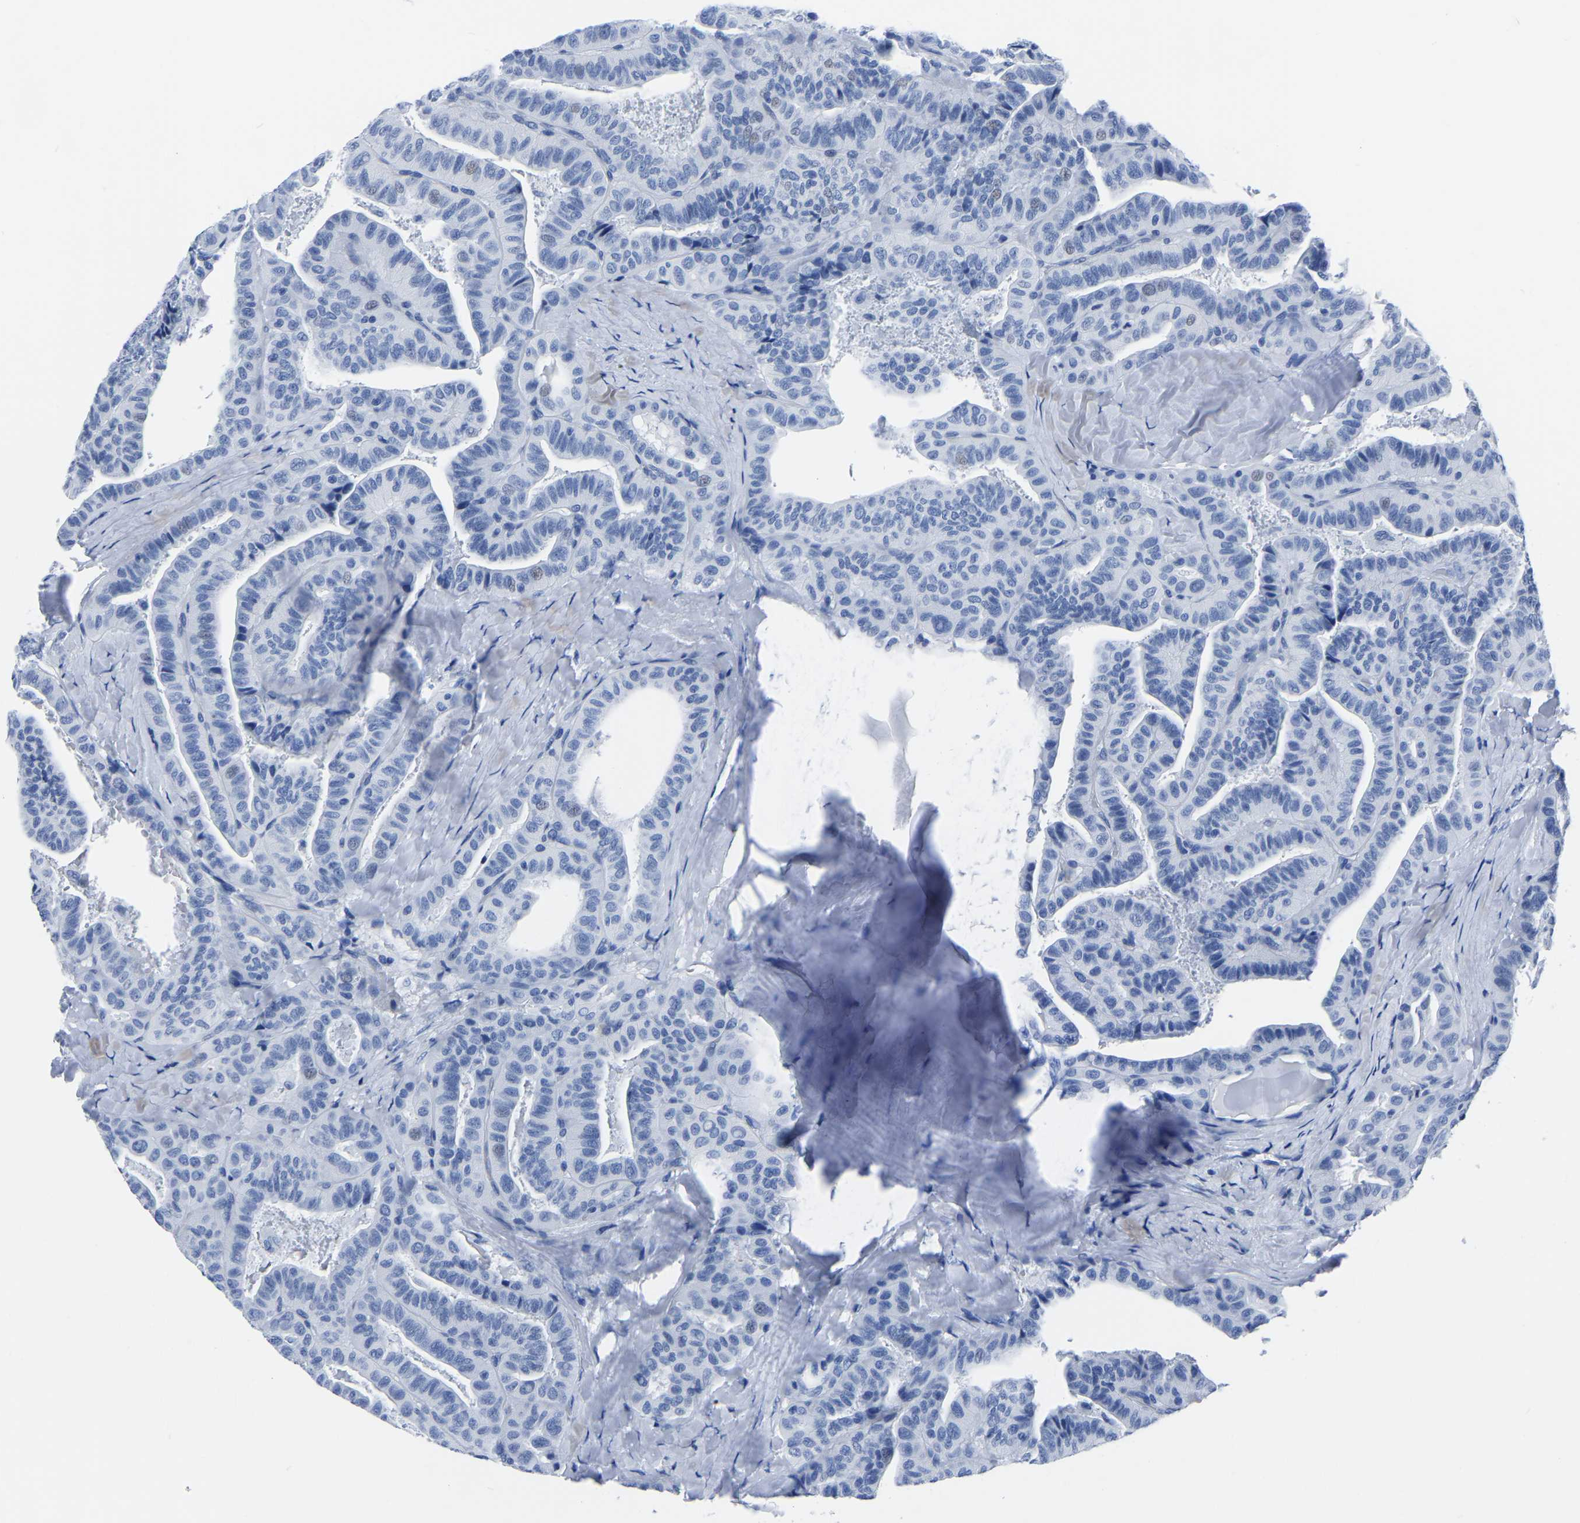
{"staining": {"intensity": "negative", "quantity": "none", "location": "none"}, "tissue": "thyroid cancer", "cell_type": "Tumor cells", "image_type": "cancer", "snomed": [{"axis": "morphology", "description": "Papillary adenocarcinoma, NOS"}, {"axis": "topography", "description": "Thyroid gland"}], "caption": "IHC image of neoplastic tissue: human papillary adenocarcinoma (thyroid) stained with DAB (3,3'-diaminobenzidine) exhibits no significant protein expression in tumor cells.", "gene": "IMPG2", "patient": {"sex": "male", "age": 77}}